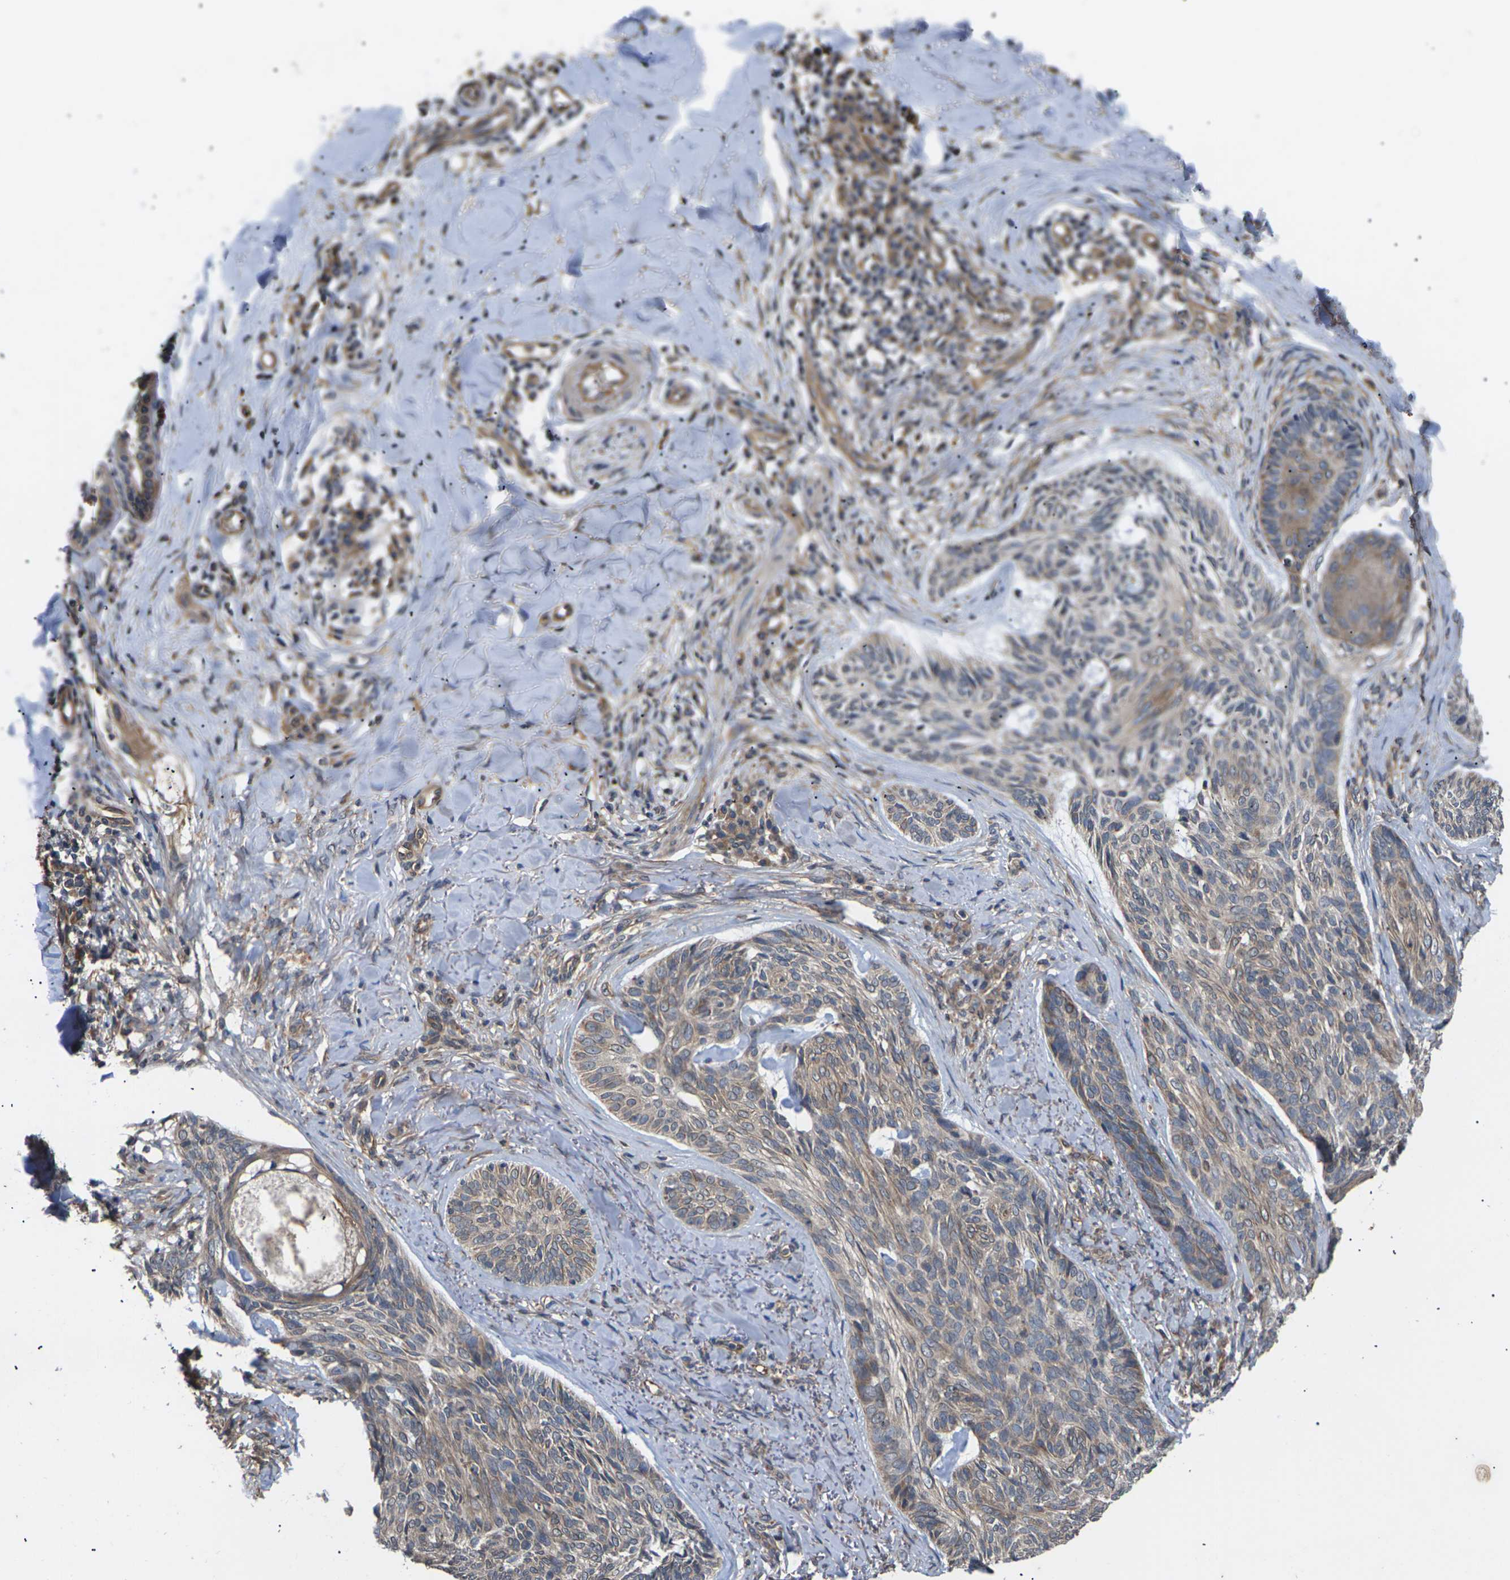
{"staining": {"intensity": "moderate", "quantity": ">75%", "location": "cytoplasmic/membranous"}, "tissue": "skin cancer", "cell_type": "Tumor cells", "image_type": "cancer", "snomed": [{"axis": "morphology", "description": "Basal cell carcinoma"}, {"axis": "topography", "description": "Skin"}], "caption": "Protein expression analysis of basal cell carcinoma (skin) shows moderate cytoplasmic/membranous positivity in approximately >75% of tumor cells. (brown staining indicates protein expression, while blue staining denotes nuclei).", "gene": "DKK2", "patient": {"sex": "male", "age": 43}}